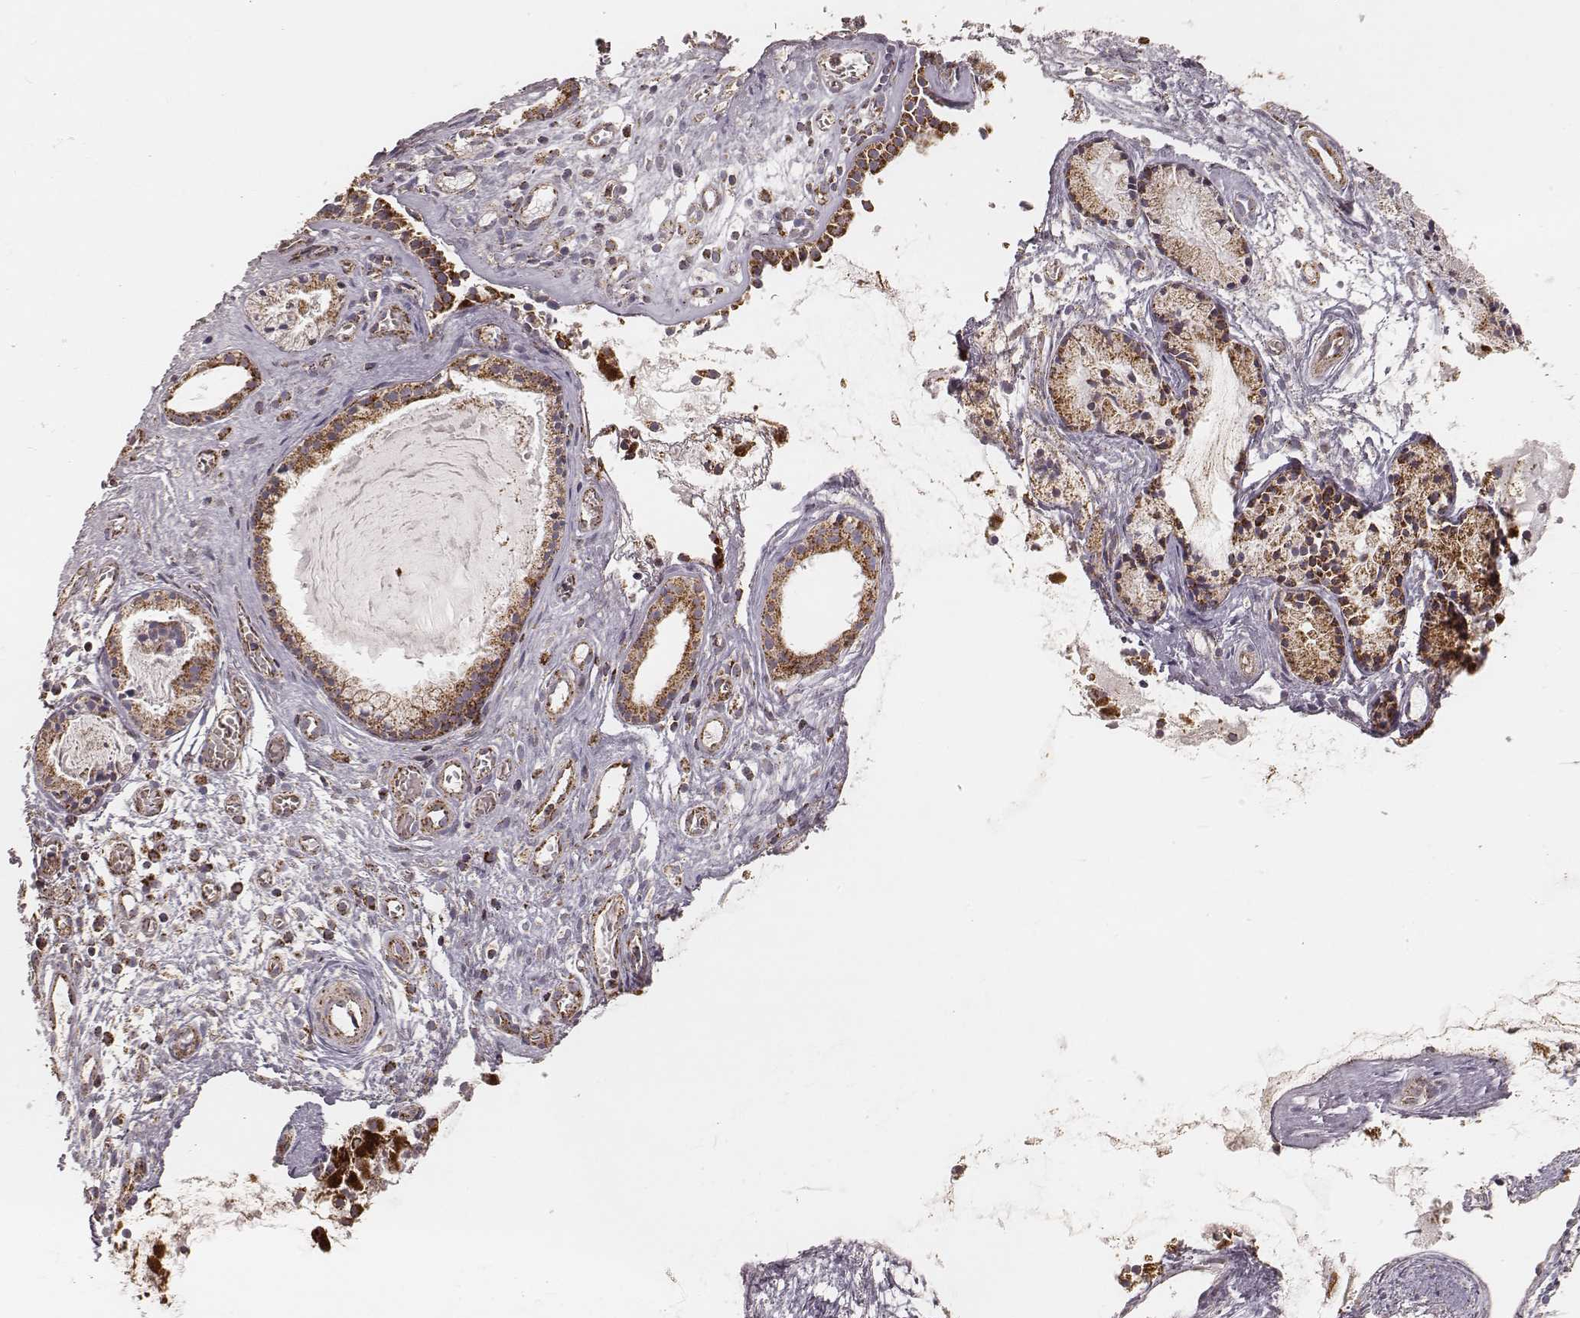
{"staining": {"intensity": "strong", "quantity": ">75%", "location": "cytoplasmic/membranous"}, "tissue": "nasopharynx", "cell_type": "Respiratory epithelial cells", "image_type": "normal", "snomed": [{"axis": "morphology", "description": "Normal tissue, NOS"}, {"axis": "topography", "description": "Nasopharynx"}], "caption": "Immunohistochemical staining of unremarkable nasopharynx demonstrates >75% levels of strong cytoplasmic/membranous protein positivity in about >75% of respiratory epithelial cells.", "gene": "CS", "patient": {"sex": "male", "age": 31}}